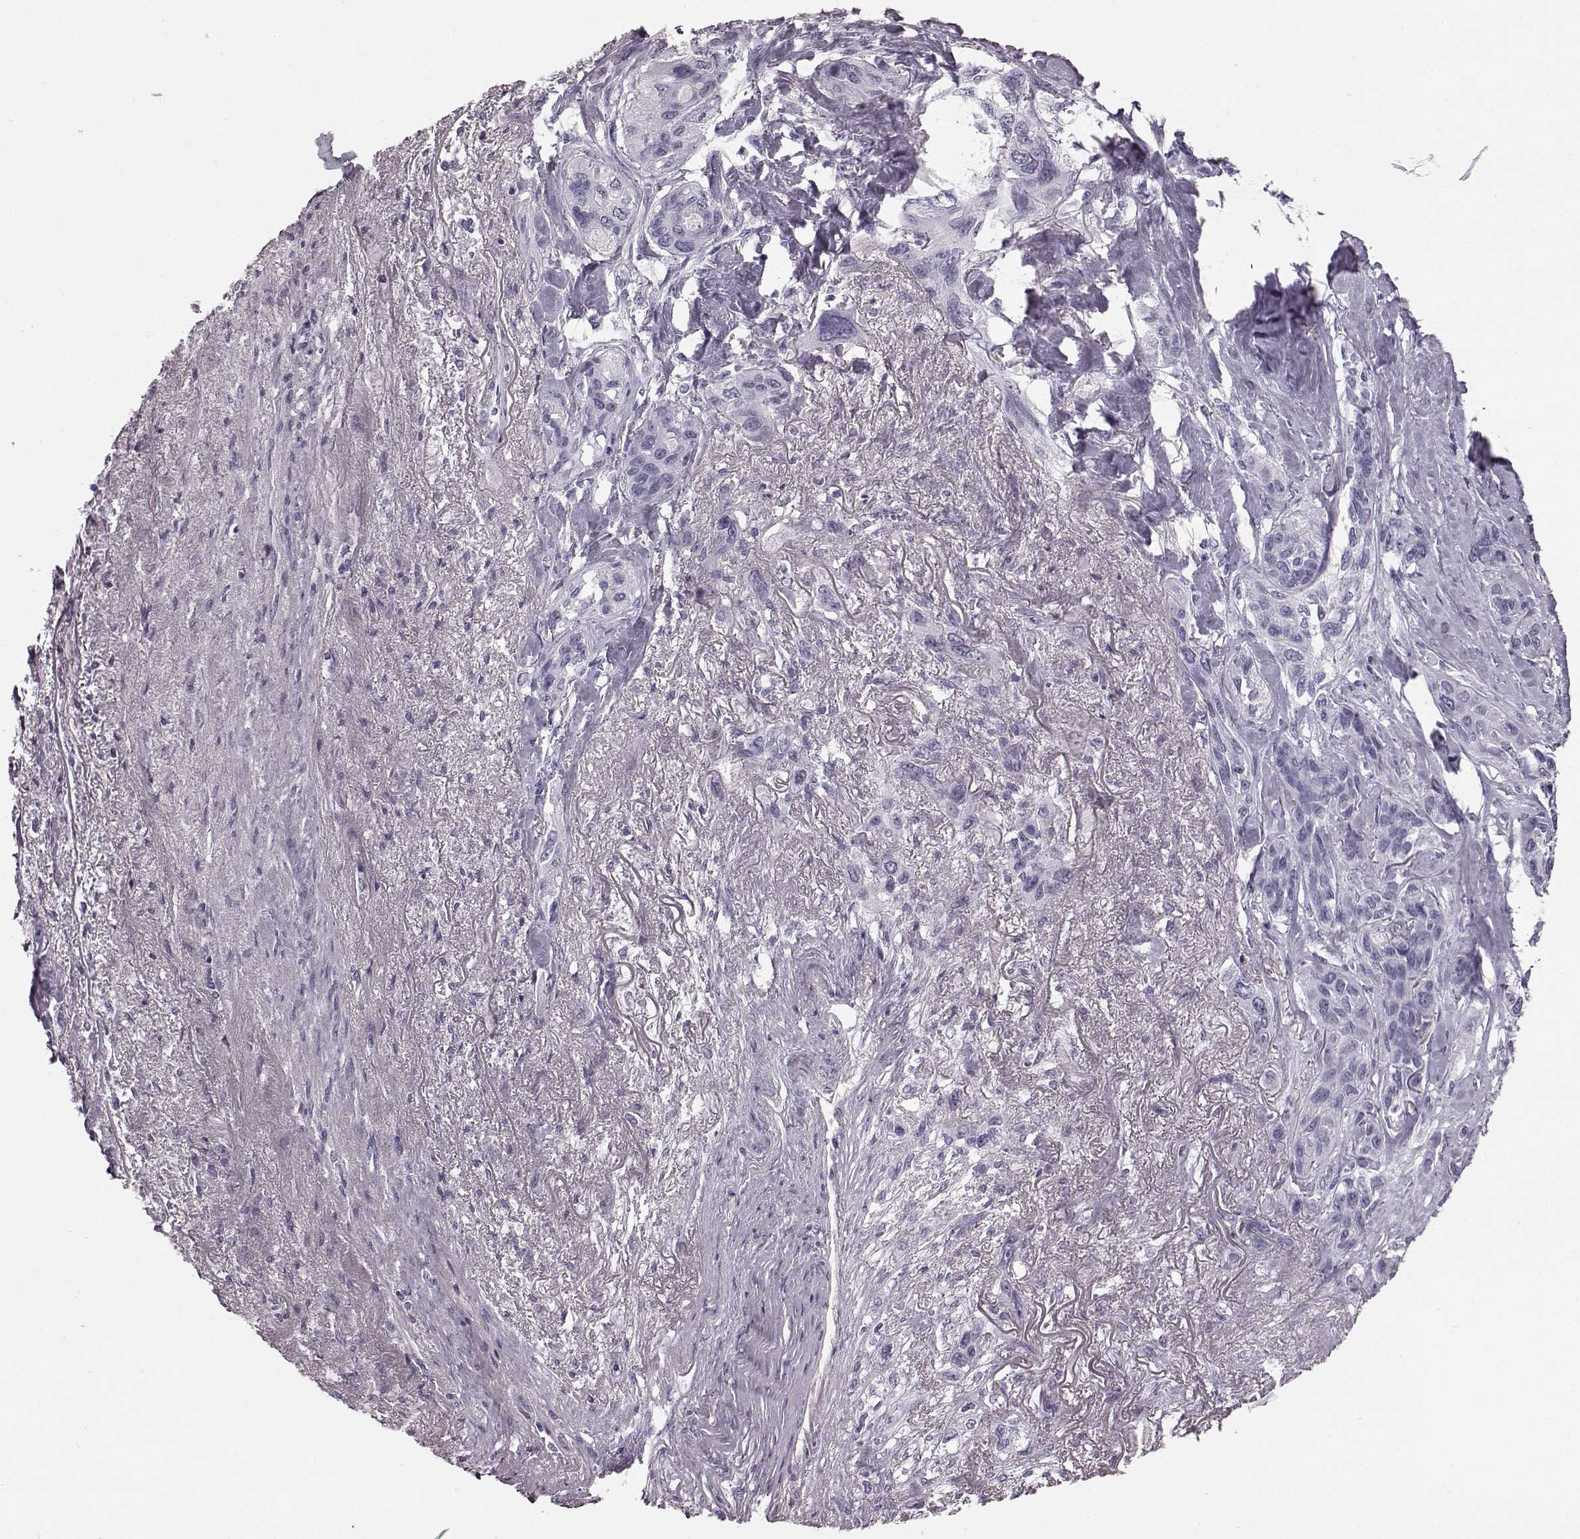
{"staining": {"intensity": "negative", "quantity": "none", "location": "none"}, "tissue": "lung cancer", "cell_type": "Tumor cells", "image_type": "cancer", "snomed": [{"axis": "morphology", "description": "Squamous cell carcinoma, NOS"}, {"axis": "topography", "description": "Lung"}], "caption": "High magnification brightfield microscopy of lung squamous cell carcinoma stained with DAB (3,3'-diaminobenzidine) (brown) and counterstained with hematoxylin (blue): tumor cells show no significant expression.", "gene": "TCHHL1", "patient": {"sex": "female", "age": 70}}